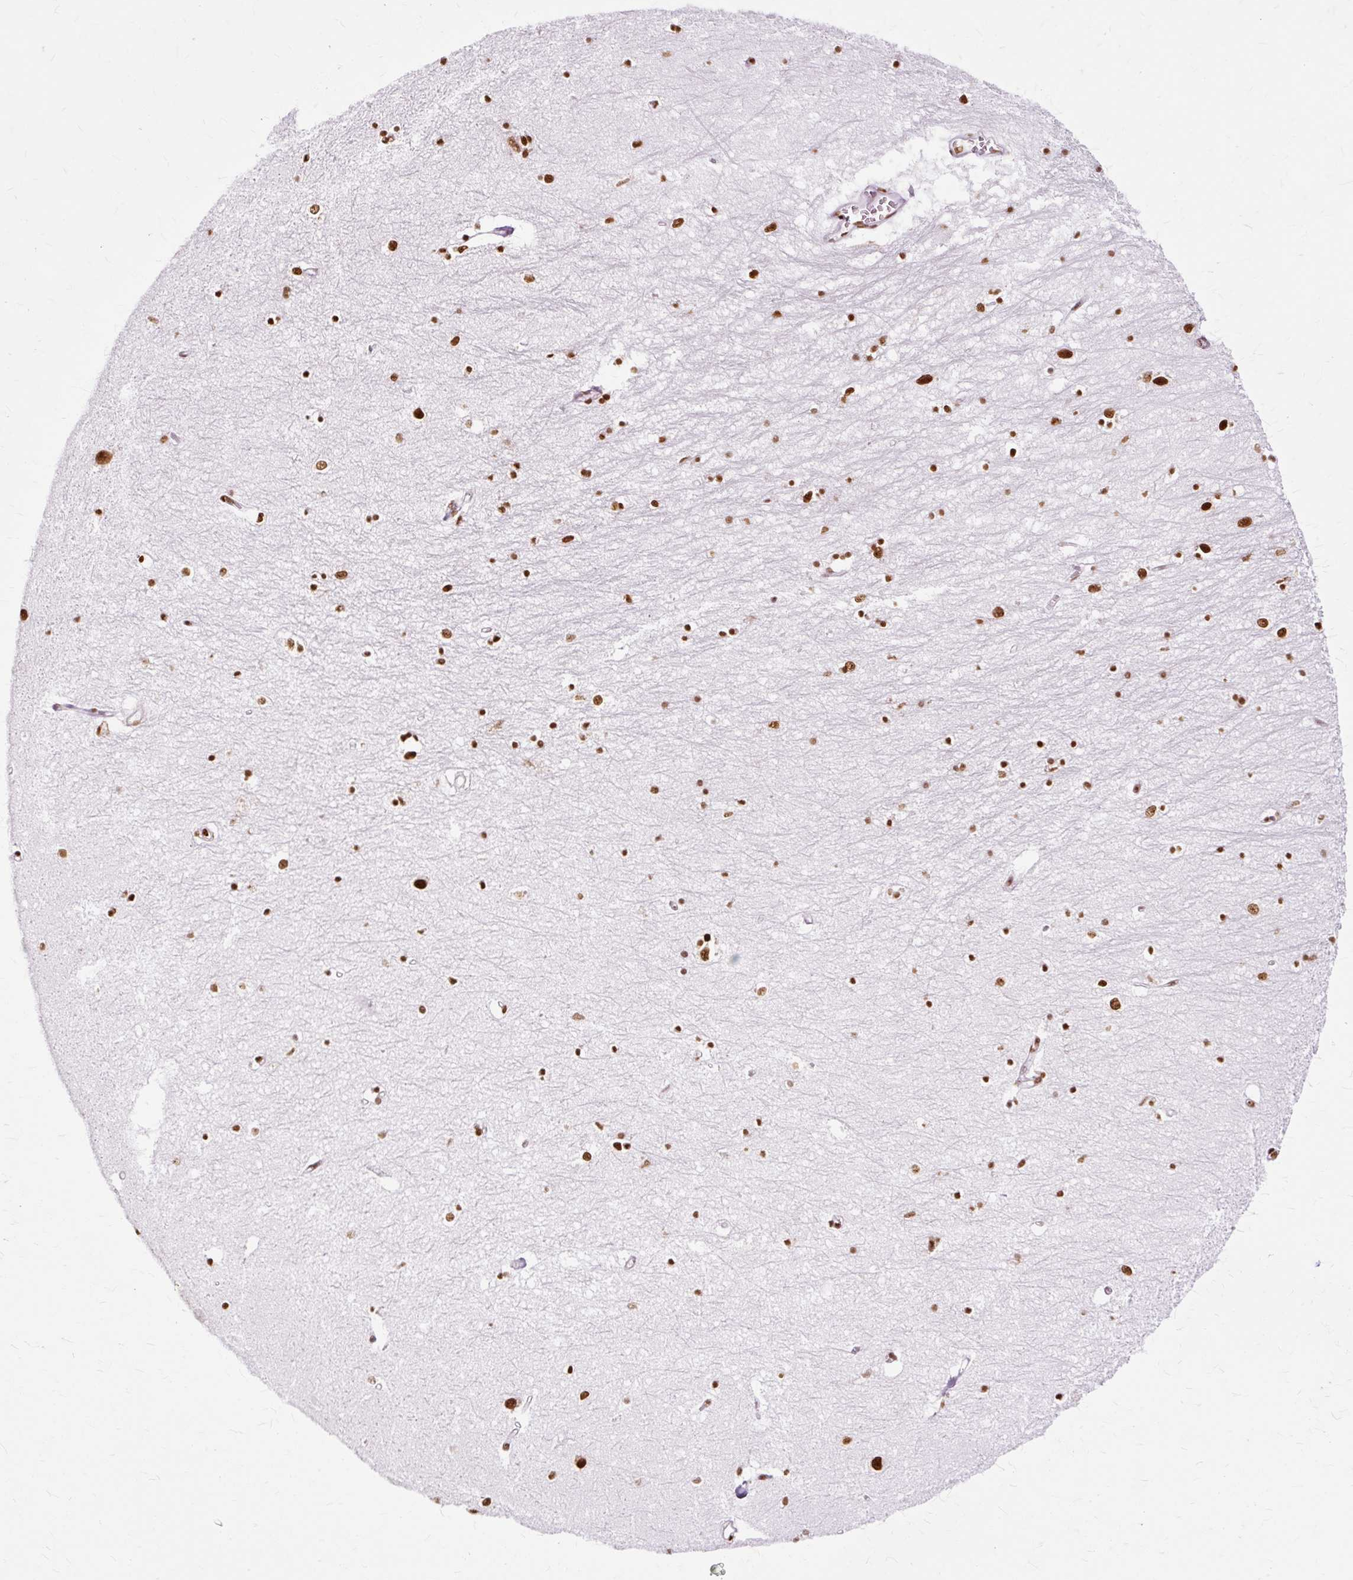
{"staining": {"intensity": "strong", "quantity": ">75%", "location": "nuclear"}, "tissue": "hippocampus", "cell_type": "Glial cells", "image_type": "normal", "snomed": [{"axis": "morphology", "description": "Normal tissue, NOS"}, {"axis": "topography", "description": "Hippocampus"}], "caption": "Immunohistochemical staining of unremarkable human hippocampus demonstrates >75% levels of strong nuclear protein expression in approximately >75% of glial cells.", "gene": "XRCC6", "patient": {"sex": "female", "age": 64}}